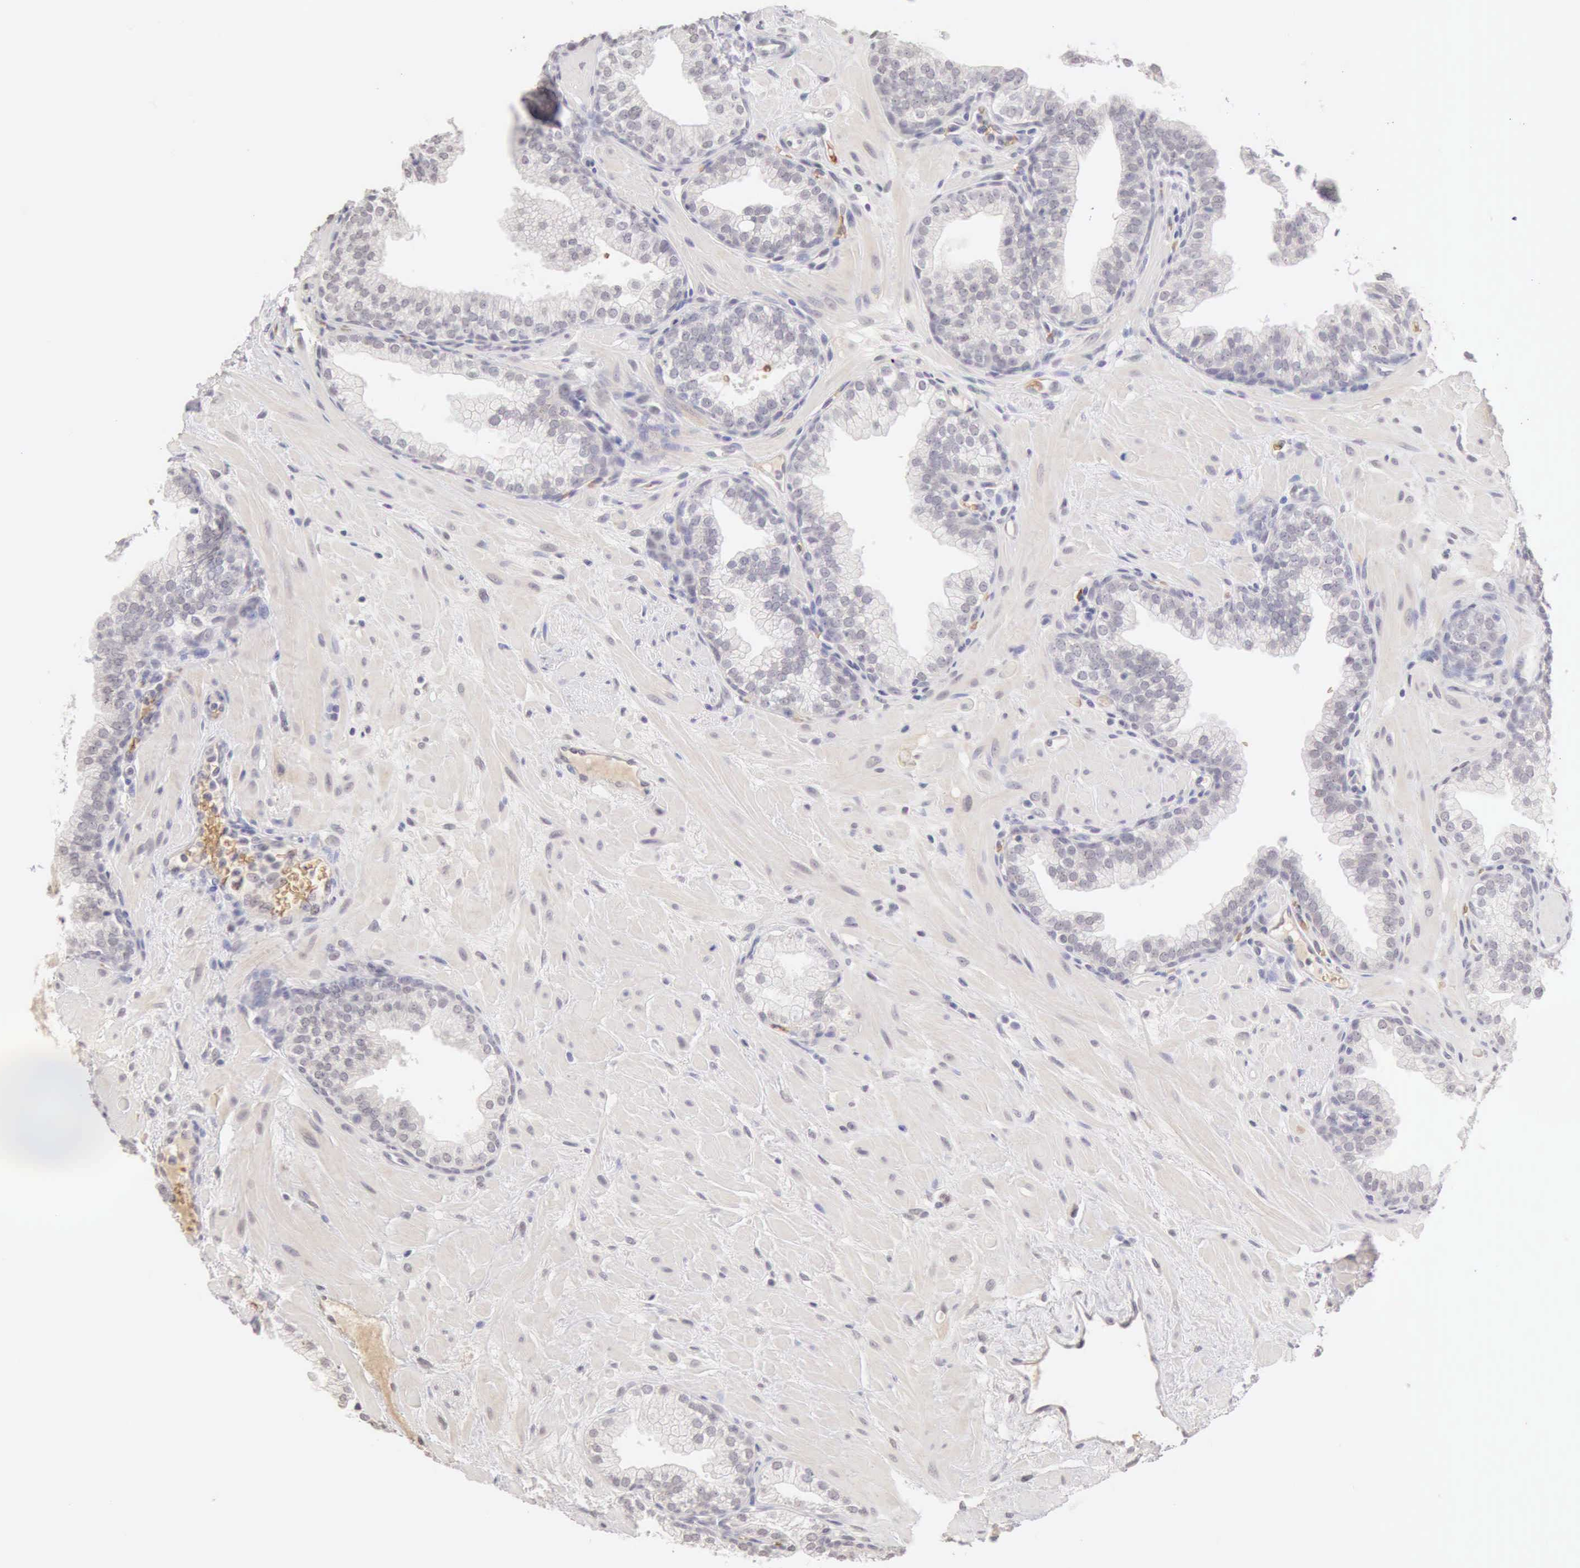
{"staining": {"intensity": "negative", "quantity": "none", "location": "none"}, "tissue": "prostate", "cell_type": "Glandular cells", "image_type": "normal", "snomed": [{"axis": "morphology", "description": "Normal tissue, NOS"}, {"axis": "topography", "description": "Prostate"}], "caption": "A histopathology image of human prostate is negative for staining in glandular cells. (DAB (3,3'-diaminobenzidine) immunohistochemistry, high magnification).", "gene": "CFI", "patient": {"sex": "male", "age": 60}}